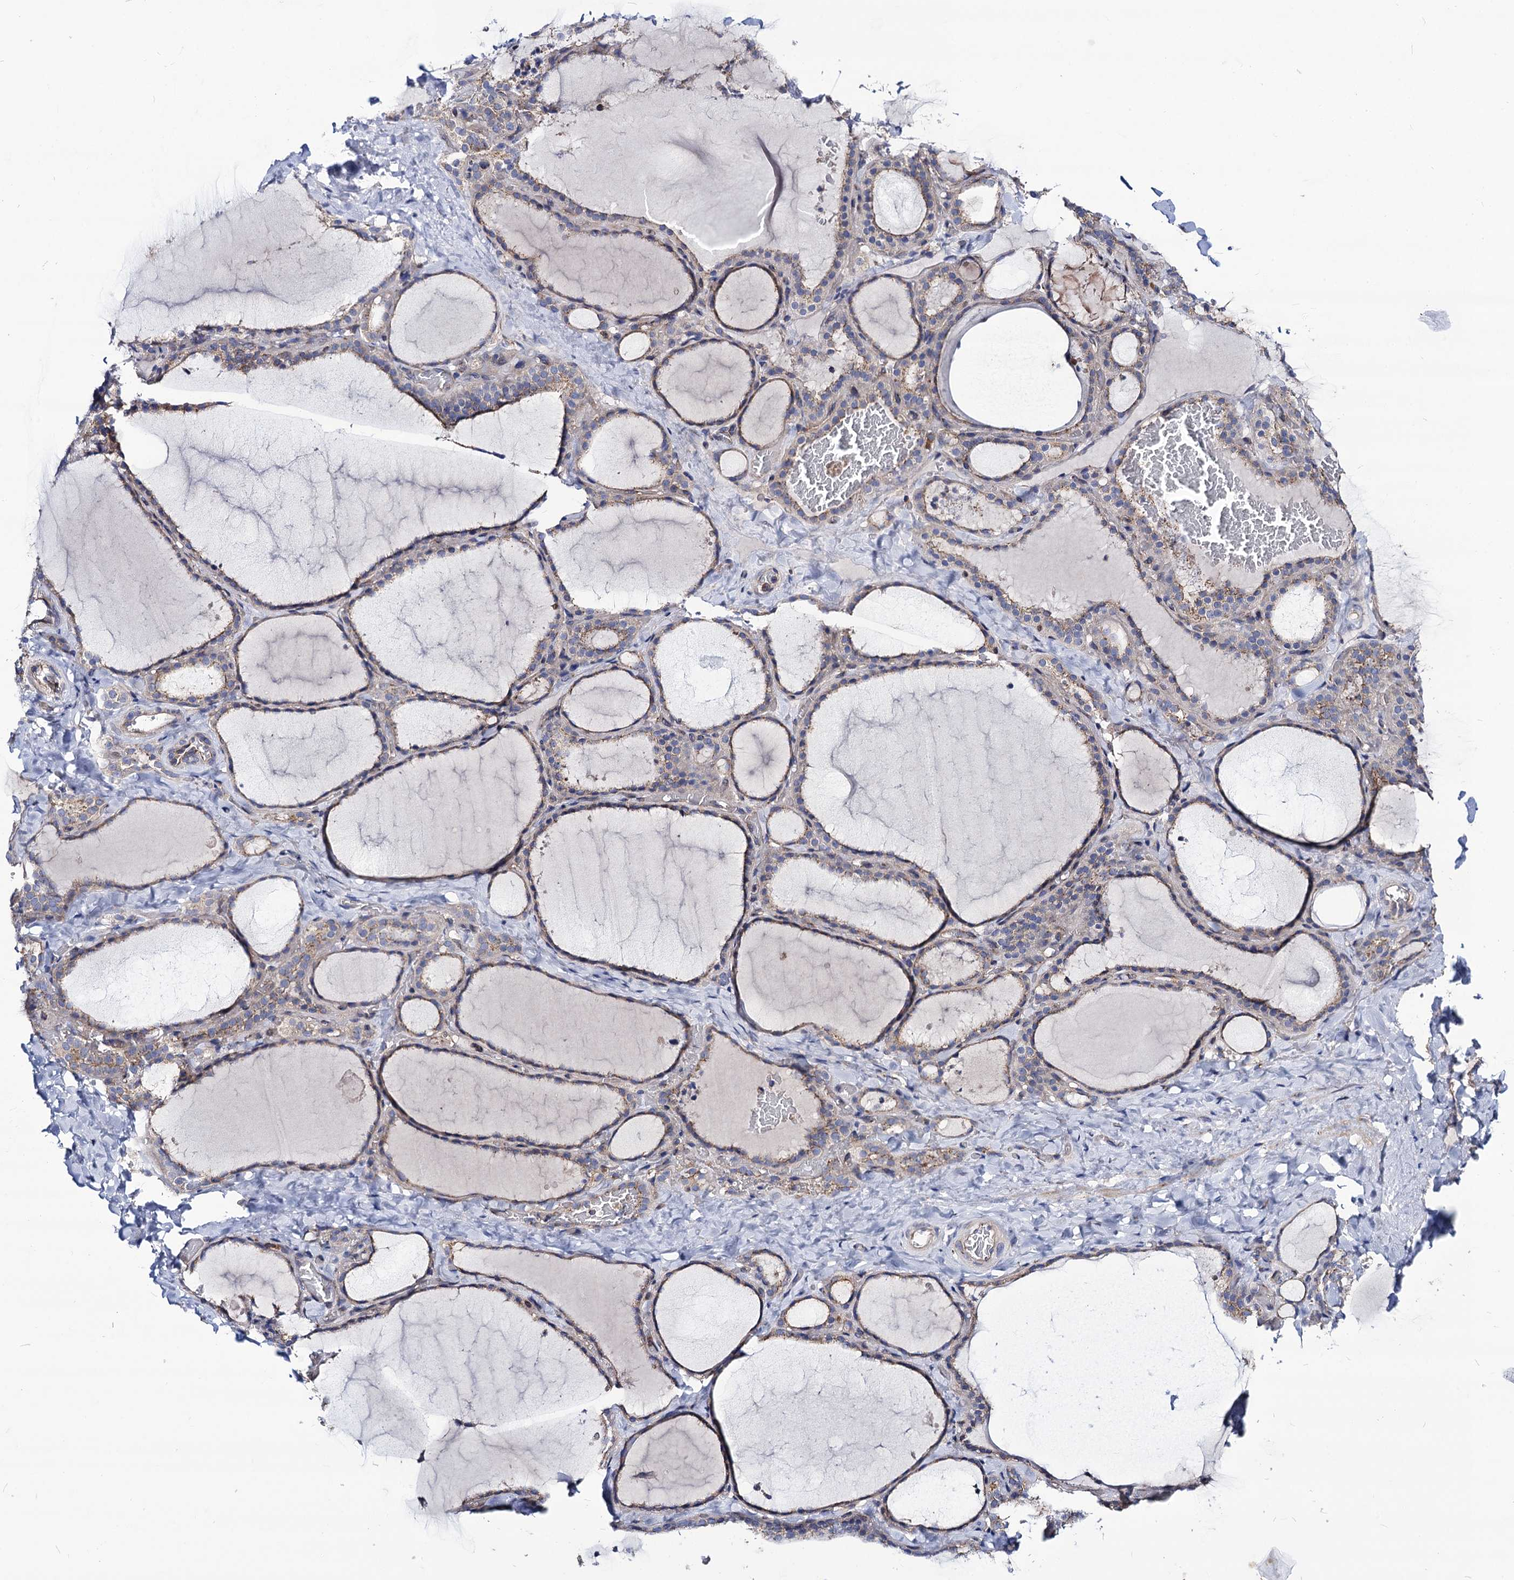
{"staining": {"intensity": "weak", "quantity": "25%-75%", "location": "cytoplasmic/membranous"}, "tissue": "thyroid gland", "cell_type": "Glandular cells", "image_type": "normal", "snomed": [{"axis": "morphology", "description": "Normal tissue, NOS"}, {"axis": "topography", "description": "Thyroid gland"}], "caption": "Immunohistochemical staining of normal human thyroid gland displays low levels of weak cytoplasmic/membranous staining in about 25%-75% of glandular cells. The protein of interest is shown in brown color, while the nuclei are stained blue.", "gene": "DYDC1", "patient": {"sex": "female", "age": 22}}